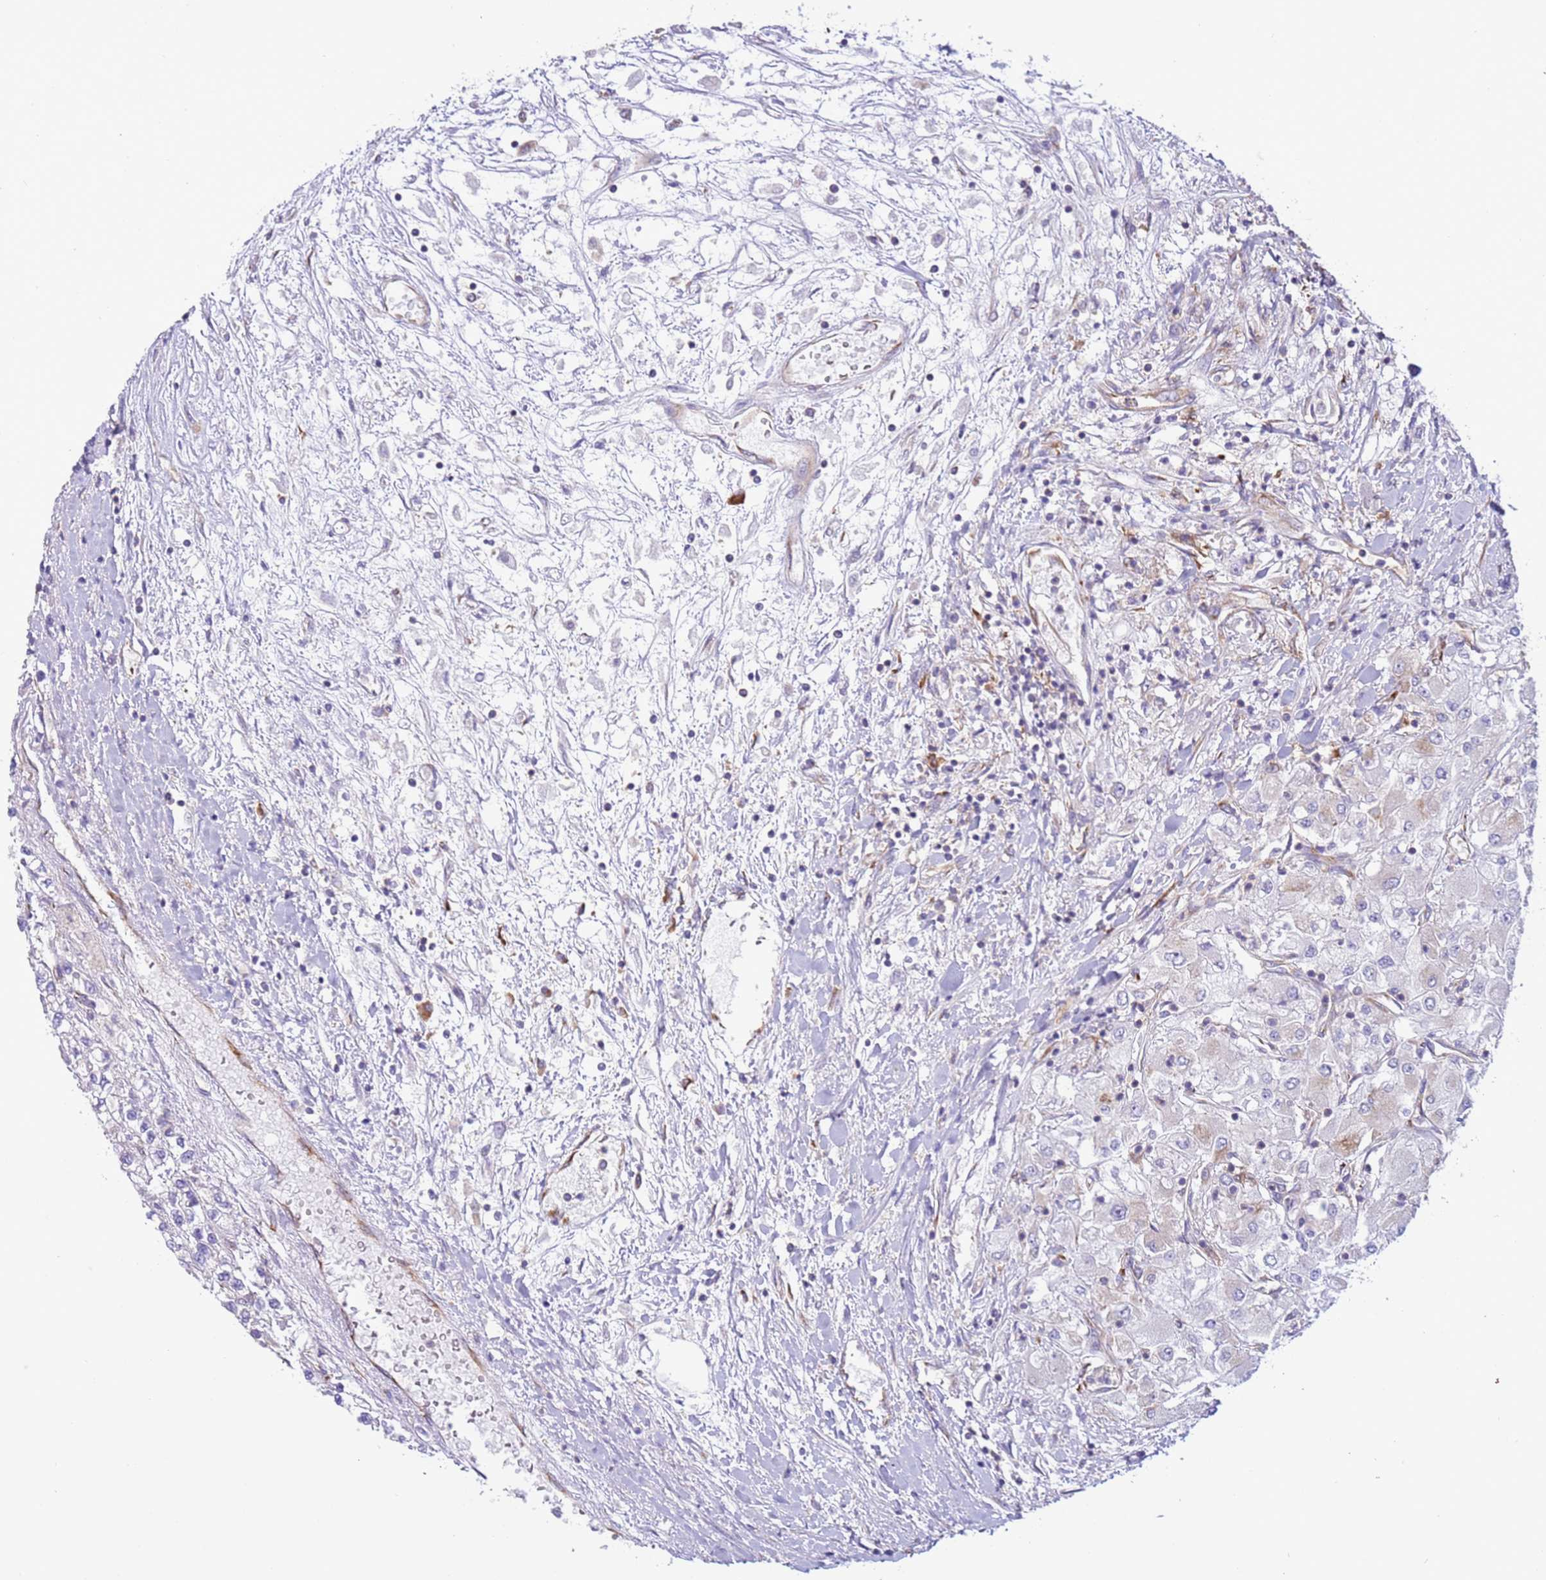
{"staining": {"intensity": "negative", "quantity": "none", "location": "none"}, "tissue": "renal cancer", "cell_type": "Tumor cells", "image_type": "cancer", "snomed": [{"axis": "morphology", "description": "Adenocarcinoma, NOS"}, {"axis": "topography", "description": "Kidney"}], "caption": "Human adenocarcinoma (renal) stained for a protein using immunohistochemistry (IHC) exhibits no positivity in tumor cells.", "gene": "VARS1", "patient": {"sex": "male", "age": 80}}